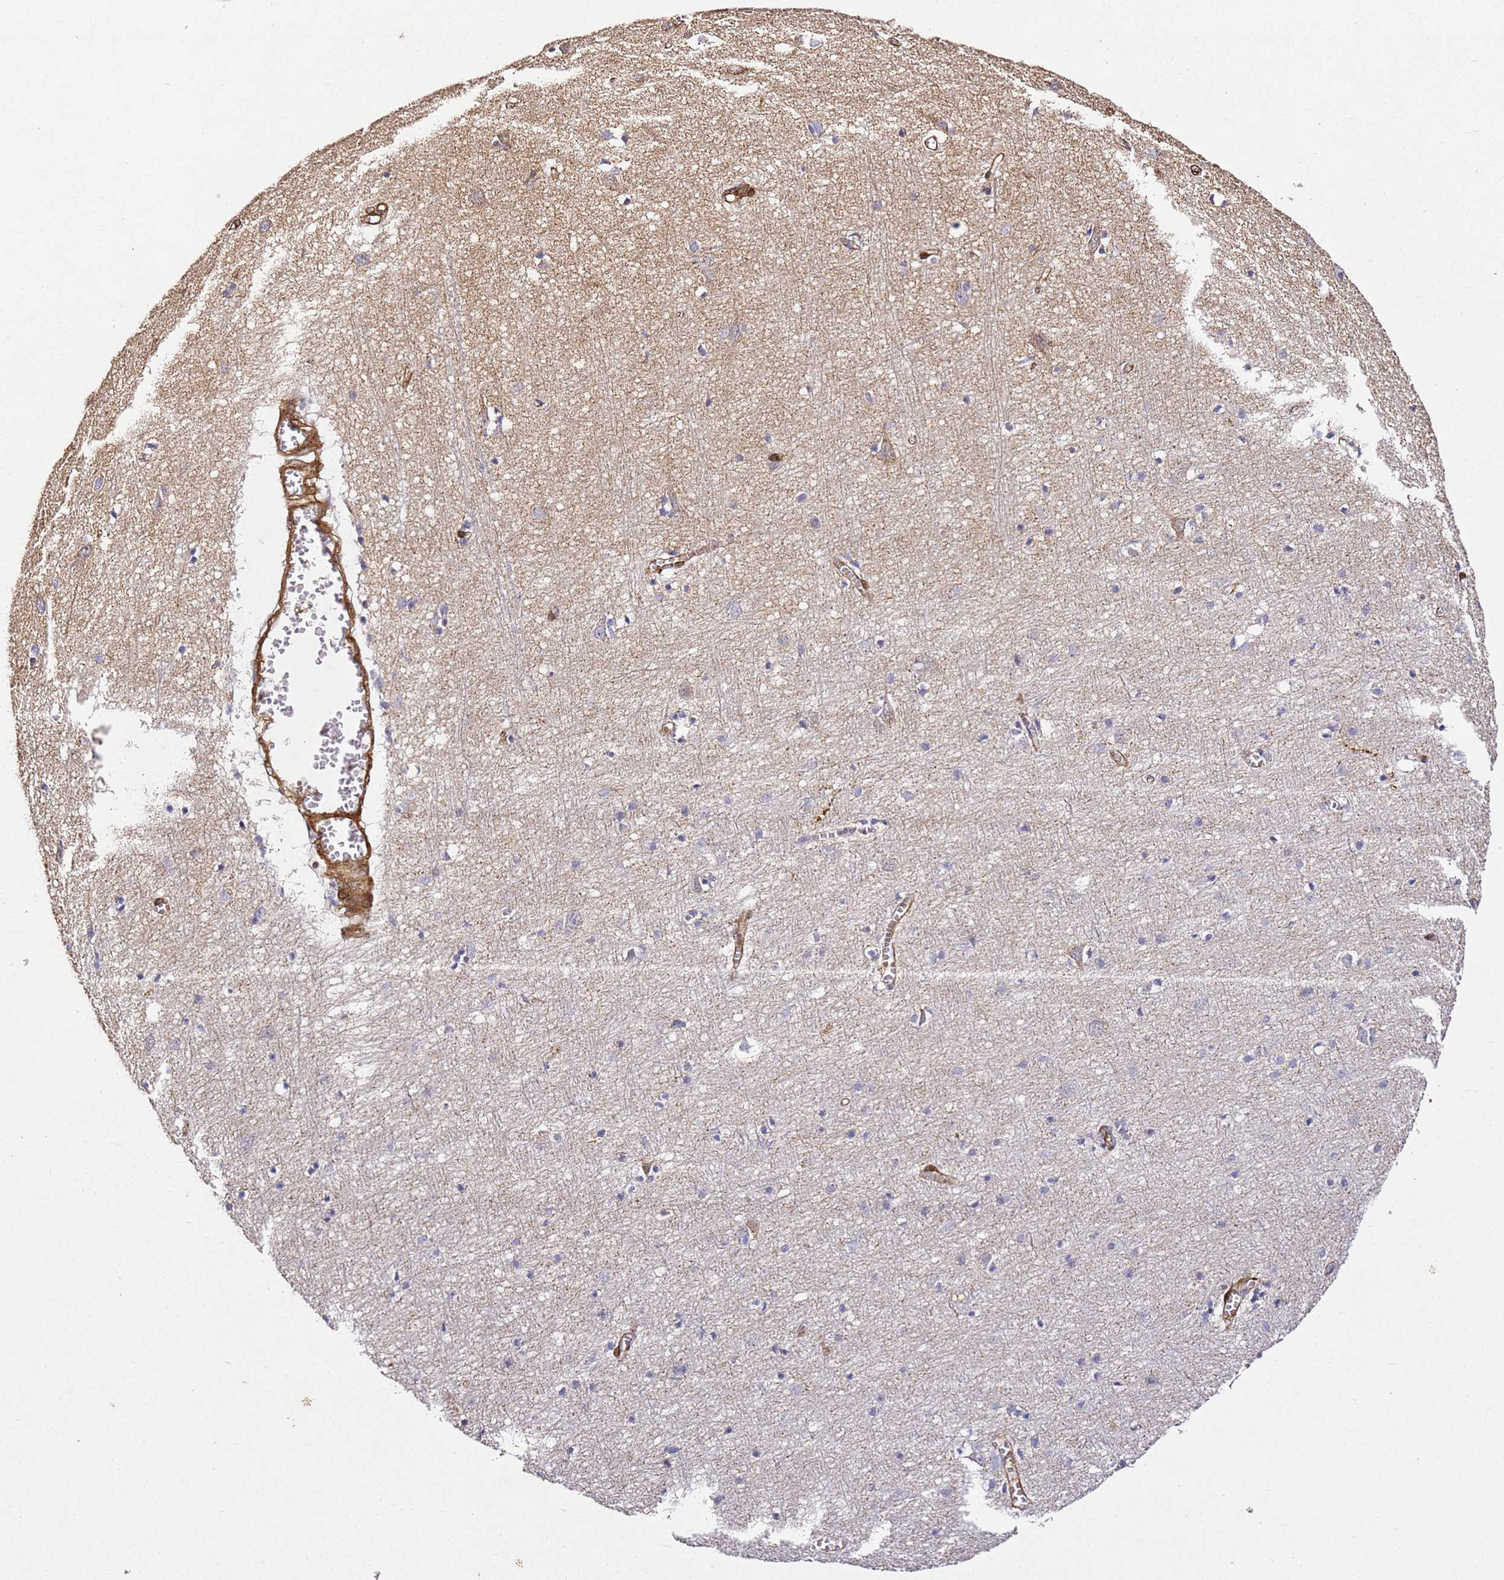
{"staining": {"intensity": "moderate", "quantity": ">75%", "location": "cytoplasmic/membranous"}, "tissue": "cerebral cortex", "cell_type": "Endothelial cells", "image_type": "normal", "snomed": [{"axis": "morphology", "description": "Normal tissue, NOS"}, {"axis": "topography", "description": "Cerebral cortex"}], "caption": "A brown stain highlights moderate cytoplasmic/membranous staining of a protein in endothelial cells of normal cerebral cortex. The staining is performed using DAB (3,3'-diaminobenzidine) brown chromogen to label protein expression. The nuclei are counter-stained blue using hematoxylin.", "gene": "ZNF296", "patient": {"sex": "female", "age": 64}}